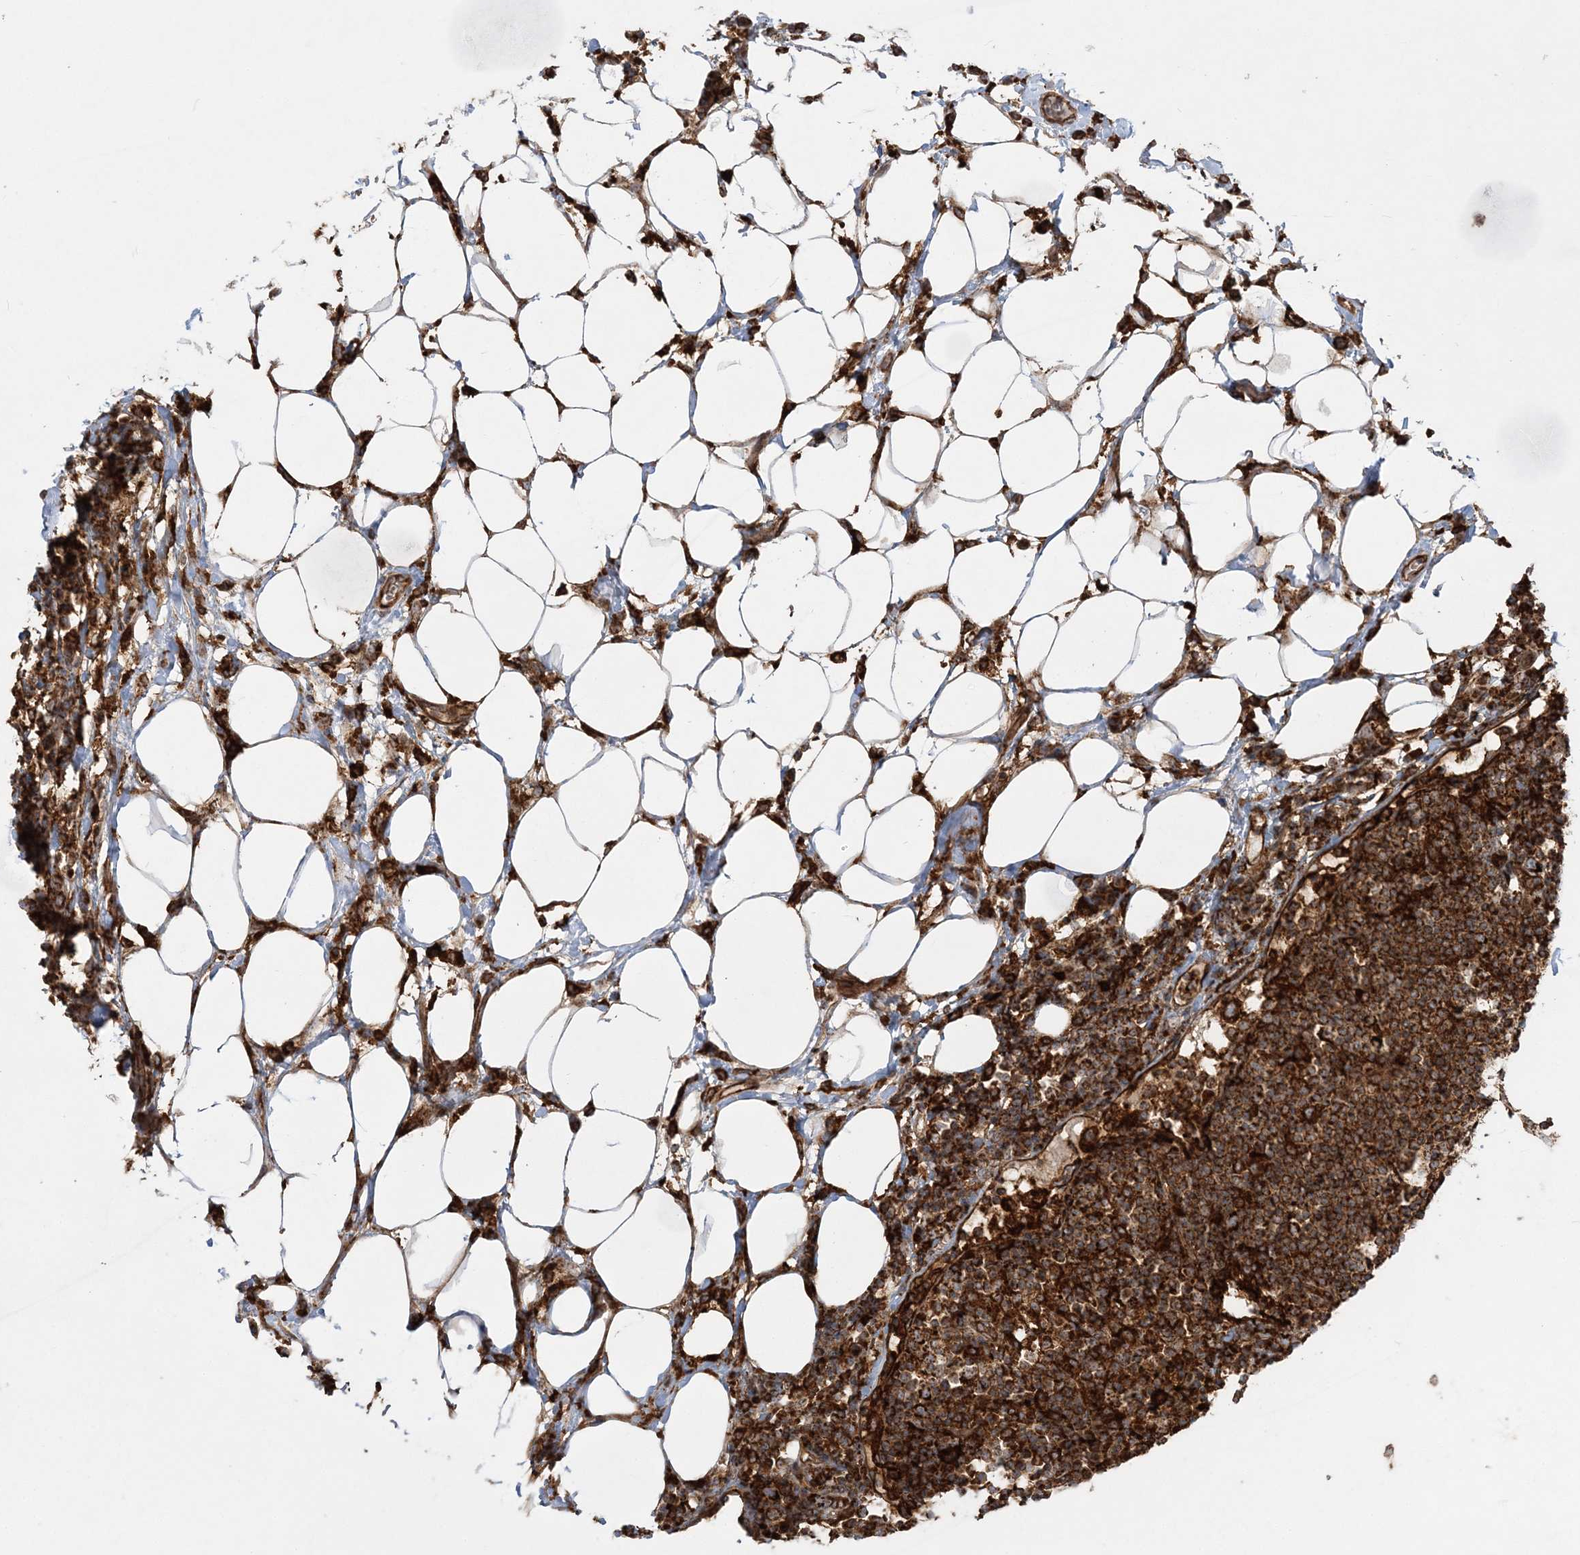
{"staining": {"intensity": "strong", "quantity": ">75%", "location": "cytoplasmic/membranous"}, "tissue": "lymph node", "cell_type": "Germinal center cells", "image_type": "normal", "snomed": [{"axis": "morphology", "description": "Normal tissue, NOS"}, {"axis": "topography", "description": "Lymph node"}], "caption": "IHC micrograph of normal human lymph node stained for a protein (brown), which demonstrates high levels of strong cytoplasmic/membranous staining in about >75% of germinal center cells.", "gene": "LRPPRC", "patient": {"sex": "female", "age": 53}}